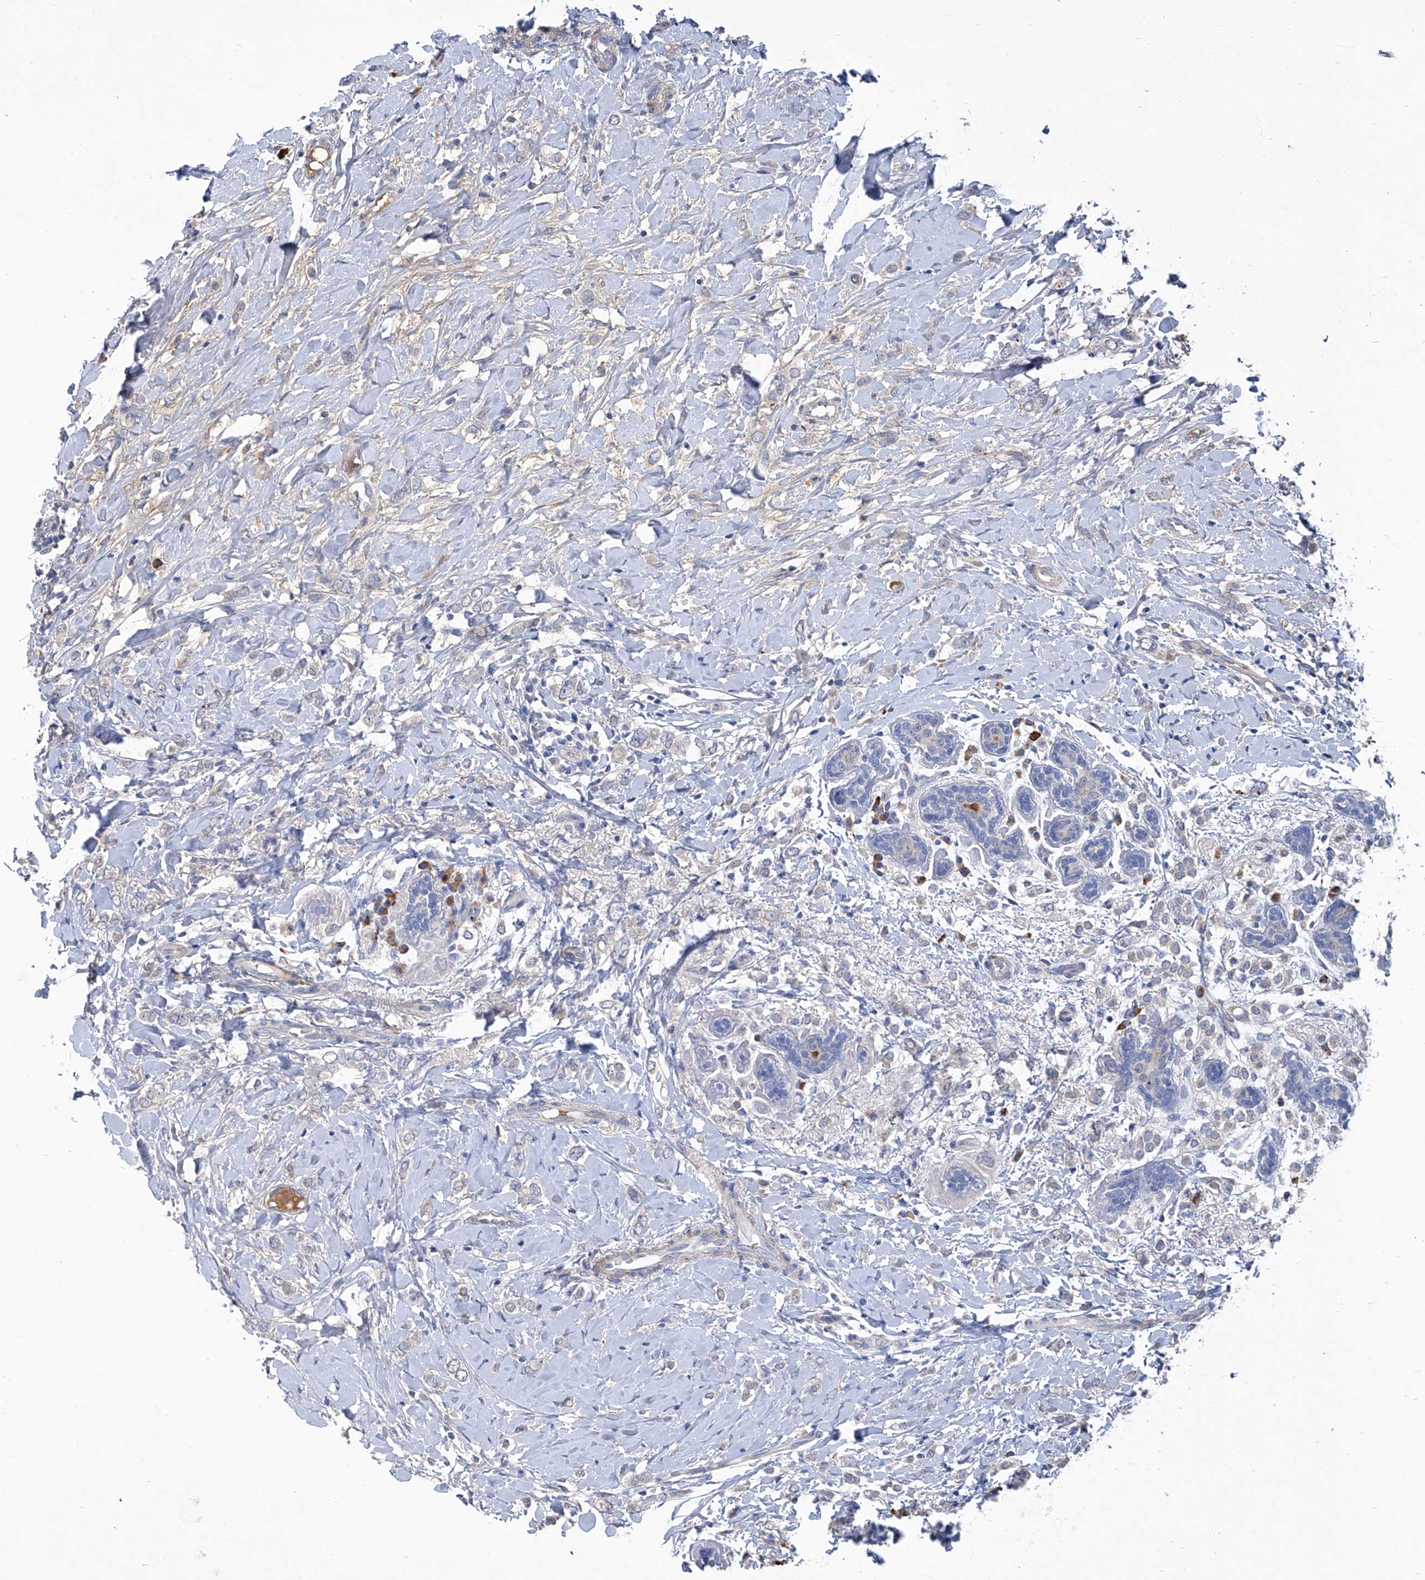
{"staining": {"intensity": "negative", "quantity": "none", "location": "none"}, "tissue": "breast cancer", "cell_type": "Tumor cells", "image_type": "cancer", "snomed": [{"axis": "morphology", "description": "Normal tissue, NOS"}, {"axis": "morphology", "description": "Lobular carcinoma"}, {"axis": "topography", "description": "Breast"}], "caption": "The photomicrograph shows no staining of tumor cells in breast cancer.", "gene": "GPT", "patient": {"sex": "female", "age": 47}}